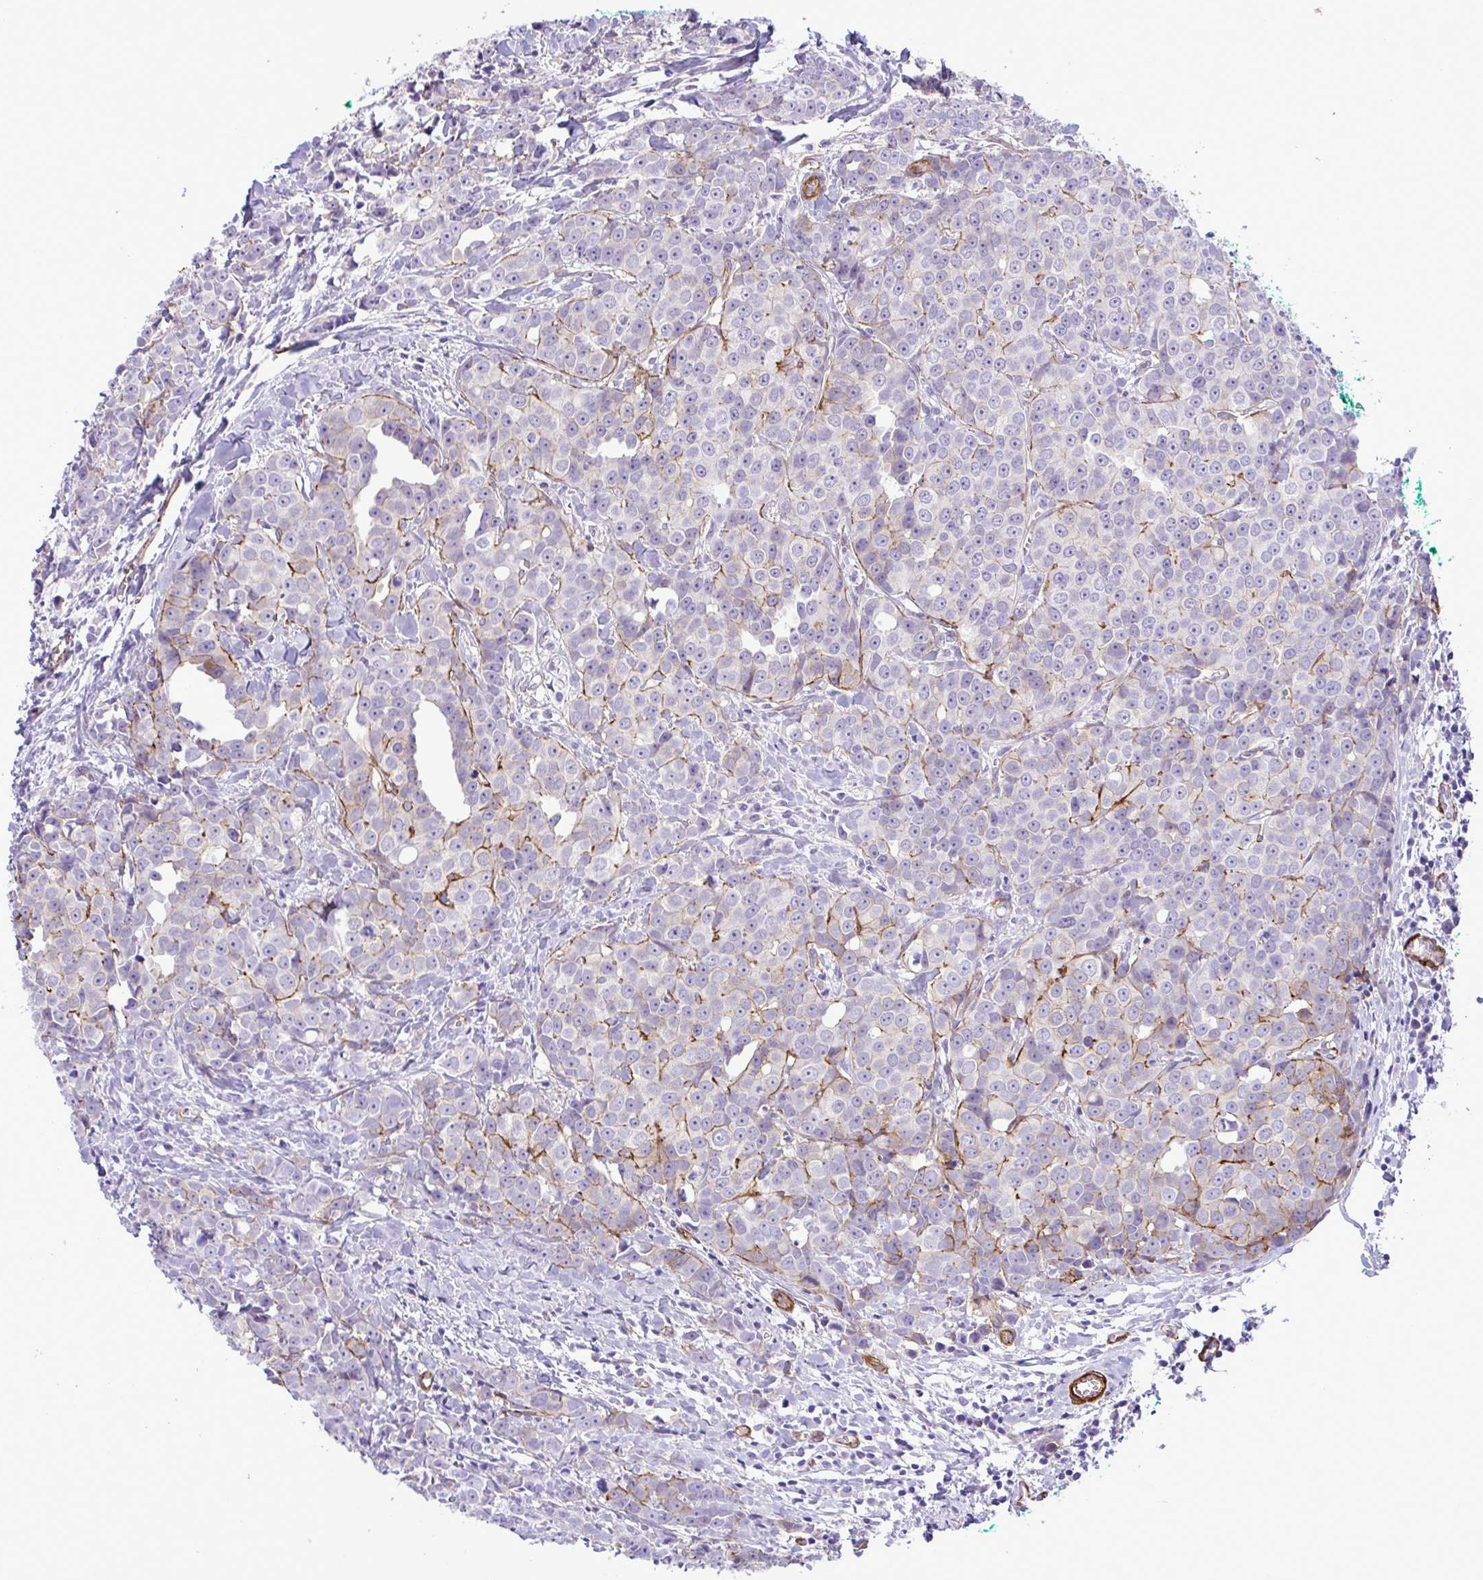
{"staining": {"intensity": "moderate", "quantity": "<25%", "location": "cytoplasmic/membranous"}, "tissue": "breast cancer", "cell_type": "Tumor cells", "image_type": "cancer", "snomed": [{"axis": "morphology", "description": "Duct carcinoma"}, {"axis": "topography", "description": "Breast"}], "caption": "Infiltrating ductal carcinoma (breast) stained with DAB (3,3'-diaminobenzidine) IHC reveals low levels of moderate cytoplasmic/membranous staining in approximately <25% of tumor cells. Nuclei are stained in blue.", "gene": "SYNPO2L", "patient": {"sex": "female", "age": 80}}